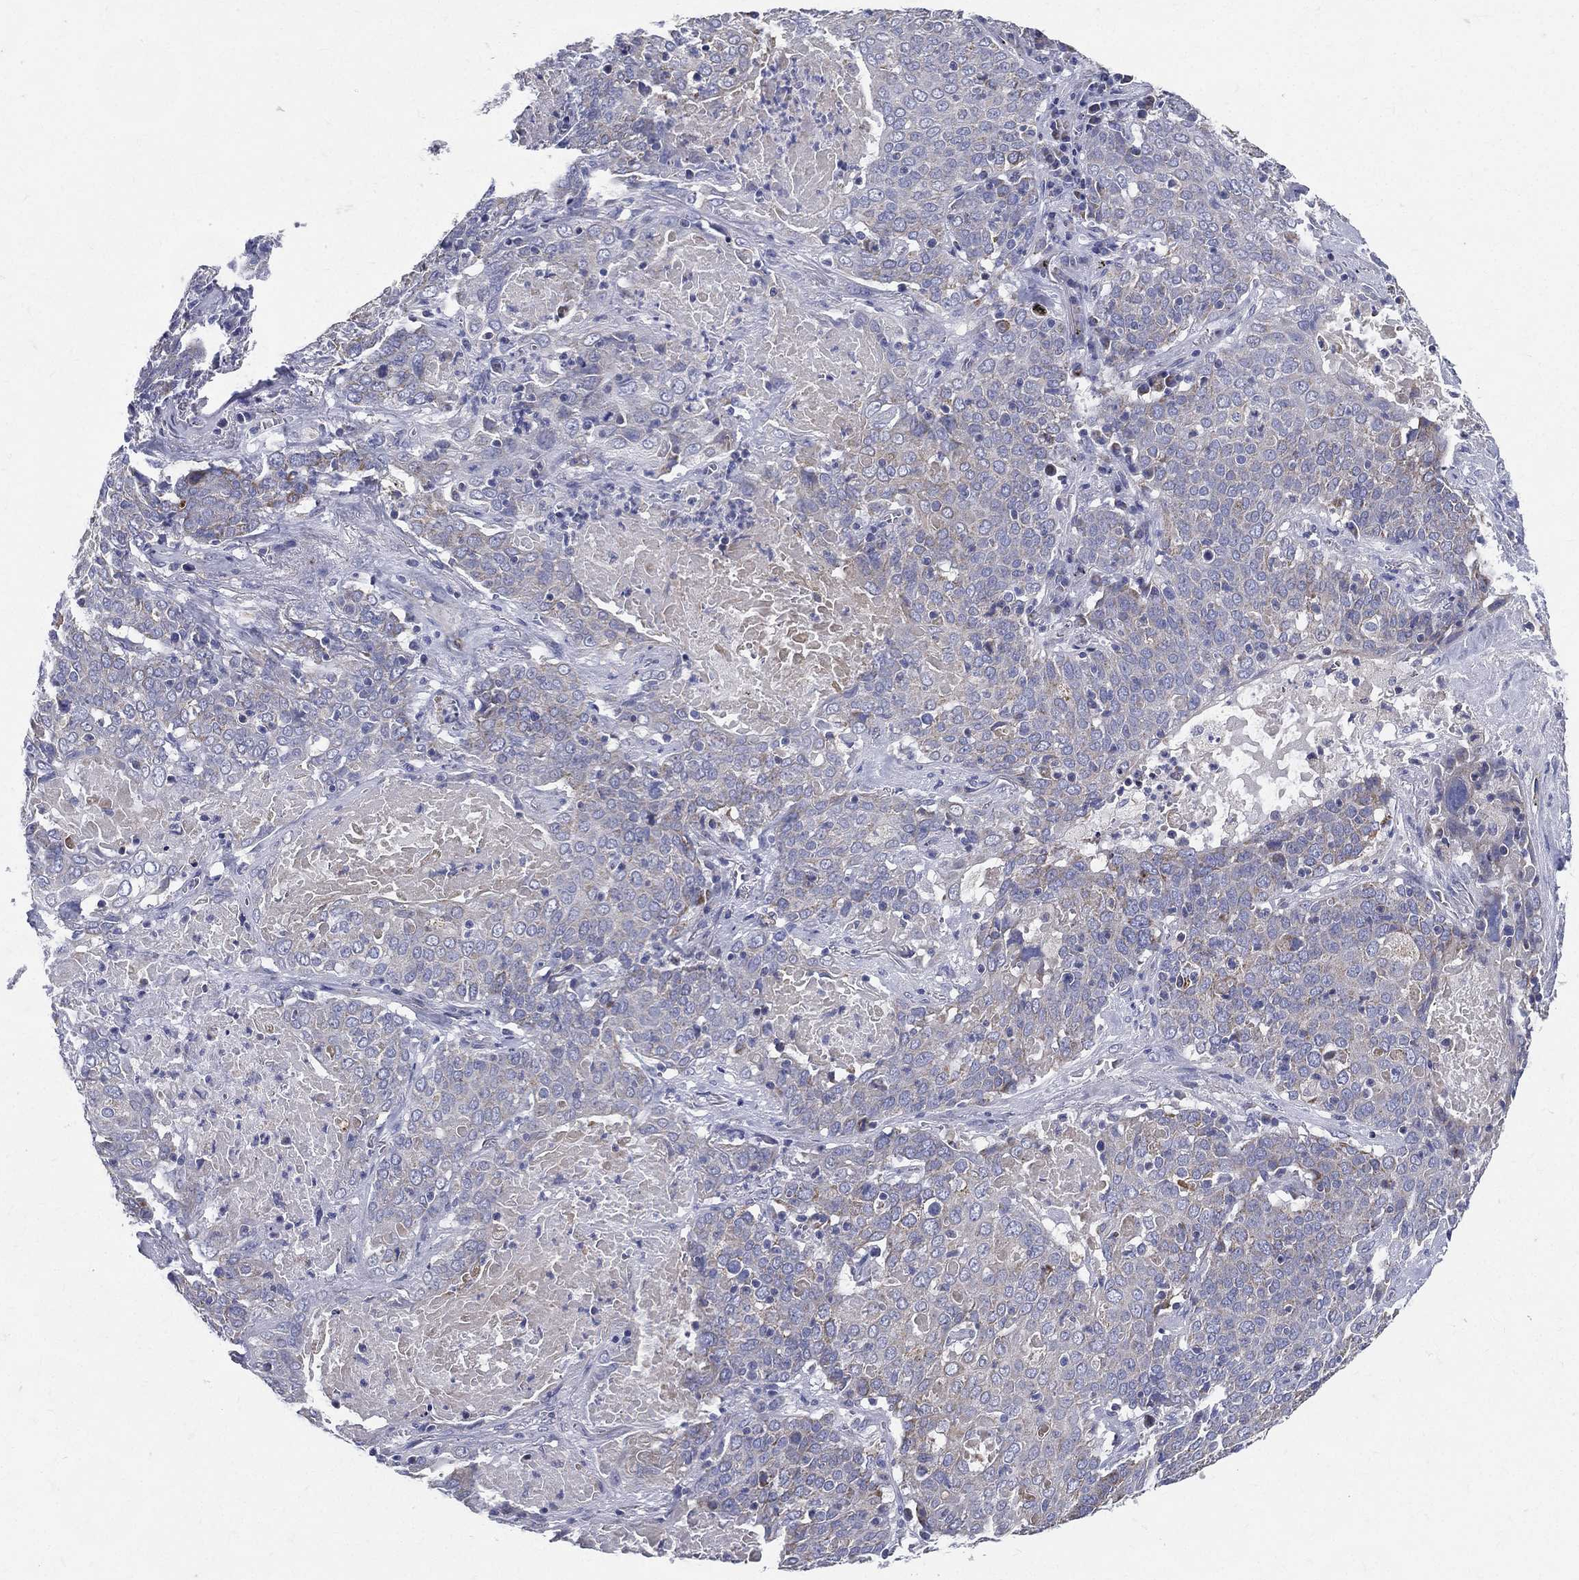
{"staining": {"intensity": "negative", "quantity": "none", "location": "none"}, "tissue": "lung cancer", "cell_type": "Tumor cells", "image_type": "cancer", "snomed": [{"axis": "morphology", "description": "Squamous cell carcinoma, NOS"}, {"axis": "topography", "description": "Lung"}], "caption": "Tumor cells show no significant protein staining in lung squamous cell carcinoma.", "gene": "PWWP3A", "patient": {"sex": "male", "age": 82}}